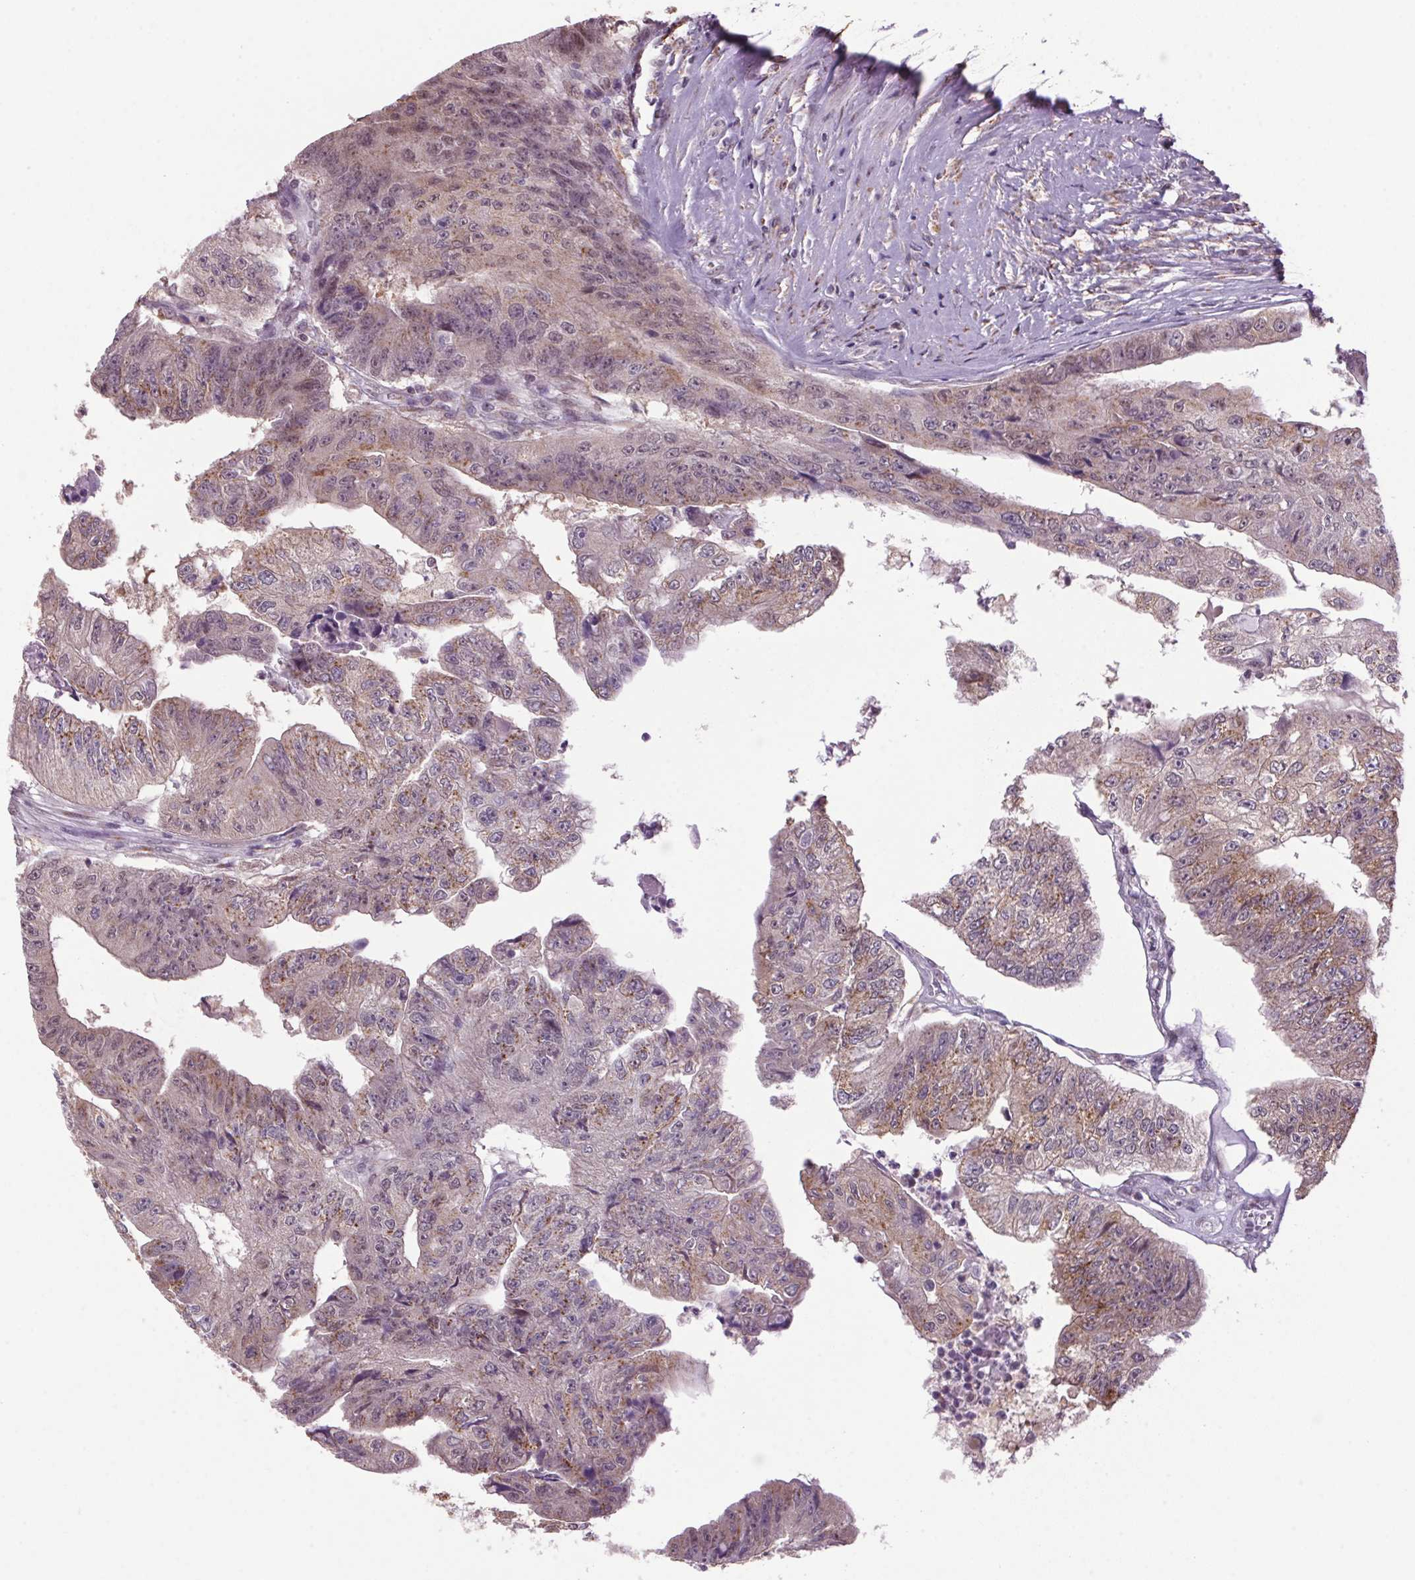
{"staining": {"intensity": "weak", "quantity": "25%-75%", "location": "cytoplasmic/membranous"}, "tissue": "colorectal cancer", "cell_type": "Tumor cells", "image_type": "cancer", "snomed": [{"axis": "morphology", "description": "Adenocarcinoma, NOS"}, {"axis": "topography", "description": "Colon"}], "caption": "DAB immunohistochemical staining of human adenocarcinoma (colorectal) displays weak cytoplasmic/membranous protein positivity in about 25%-75% of tumor cells.", "gene": "AKR1E2", "patient": {"sex": "female", "age": 67}}